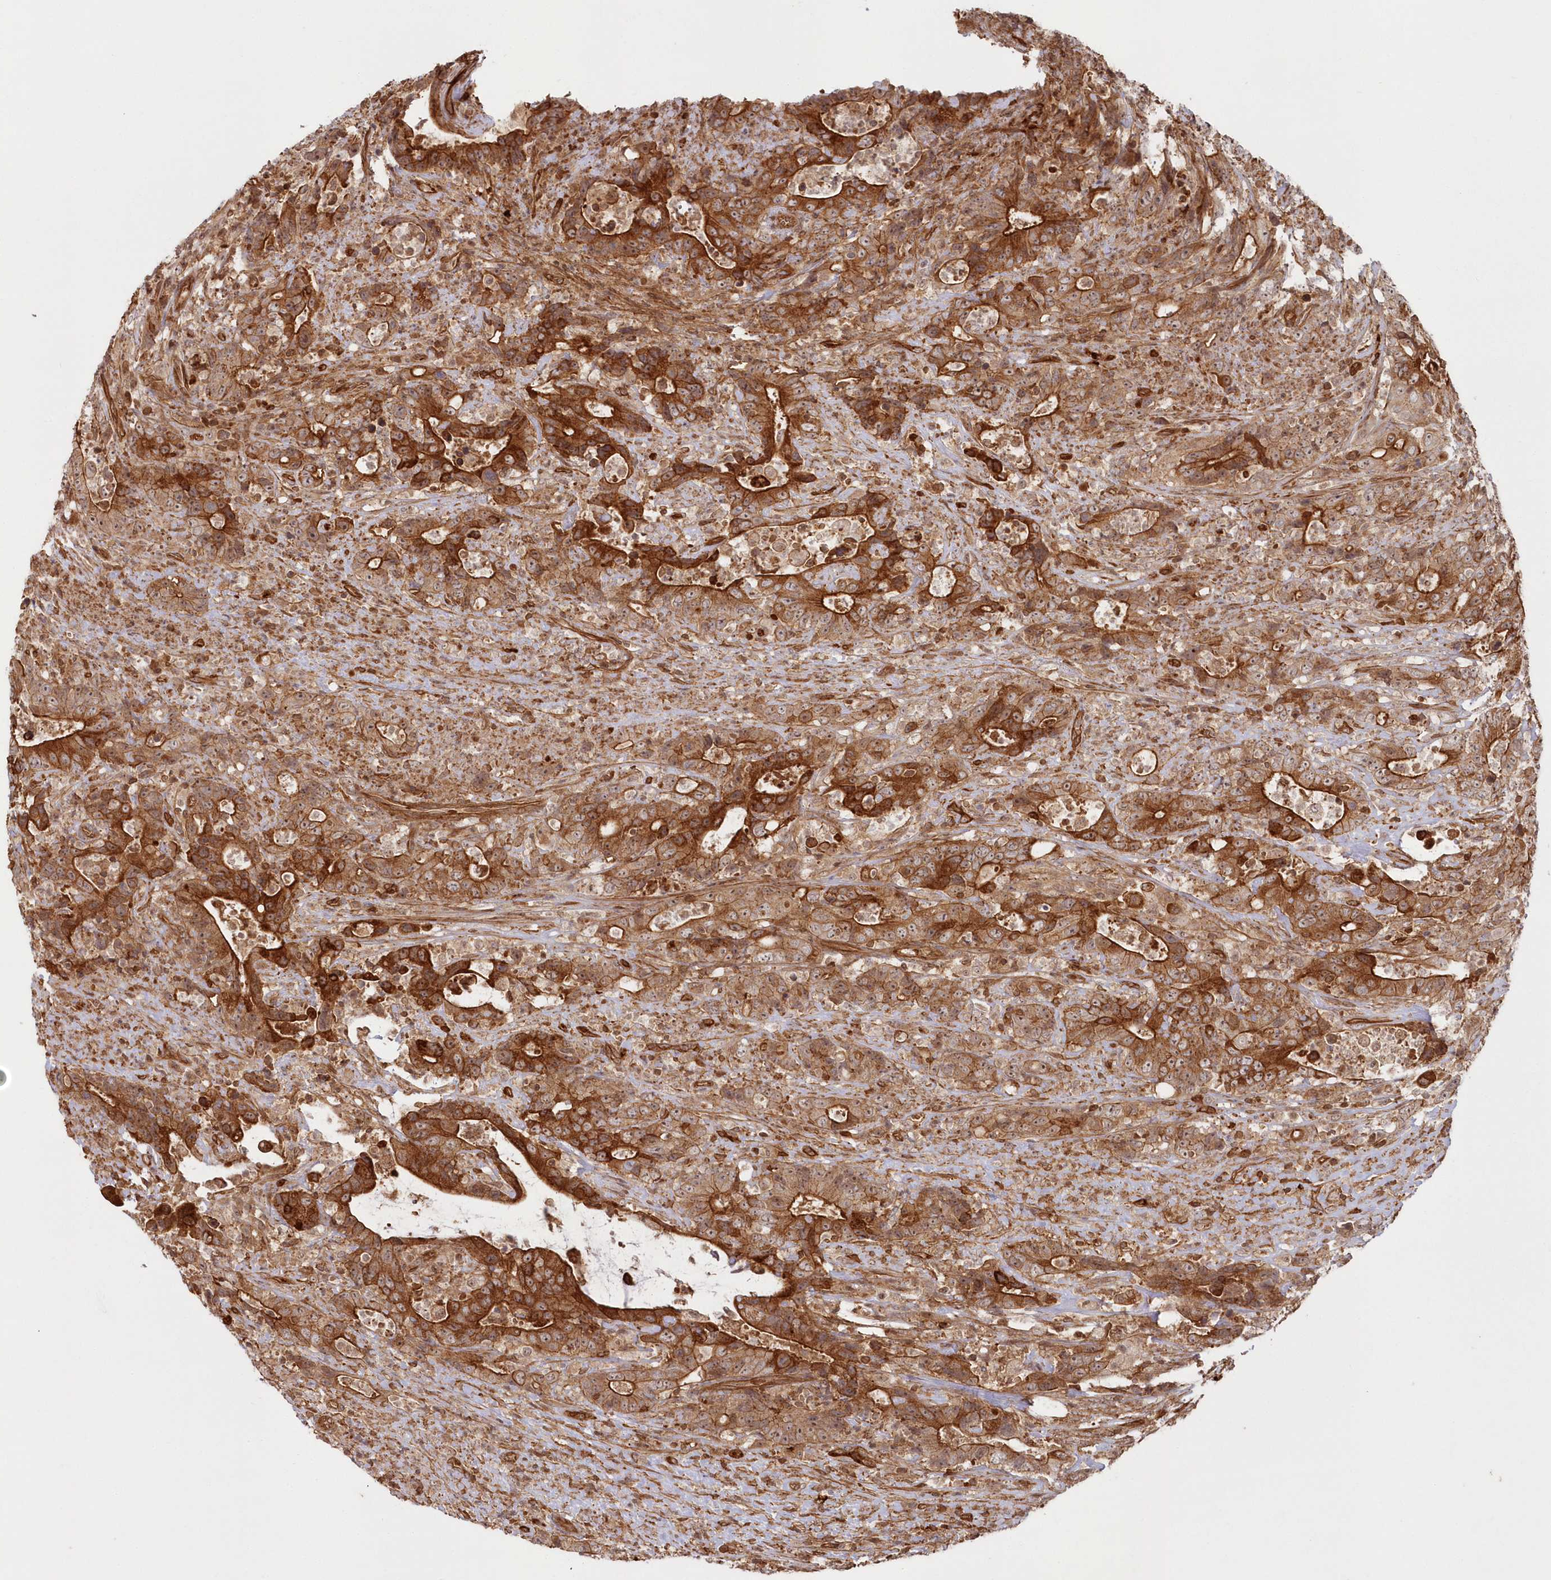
{"staining": {"intensity": "strong", "quantity": ">75%", "location": "cytoplasmic/membranous"}, "tissue": "colorectal cancer", "cell_type": "Tumor cells", "image_type": "cancer", "snomed": [{"axis": "morphology", "description": "Adenocarcinoma, NOS"}, {"axis": "topography", "description": "Colon"}], "caption": "Adenocarcinoma (colorectal) tissue shows strong cytoplasmic/membranous positivity in approximately >75% of tumor cells, visualized by immunohistochemistry. (DAB (3,3'-diaminobenzidine) IHC with brightfield microscopy, high magnification).", "gene": "RGCC", "patient": {"sex": "female", "age": 75}}